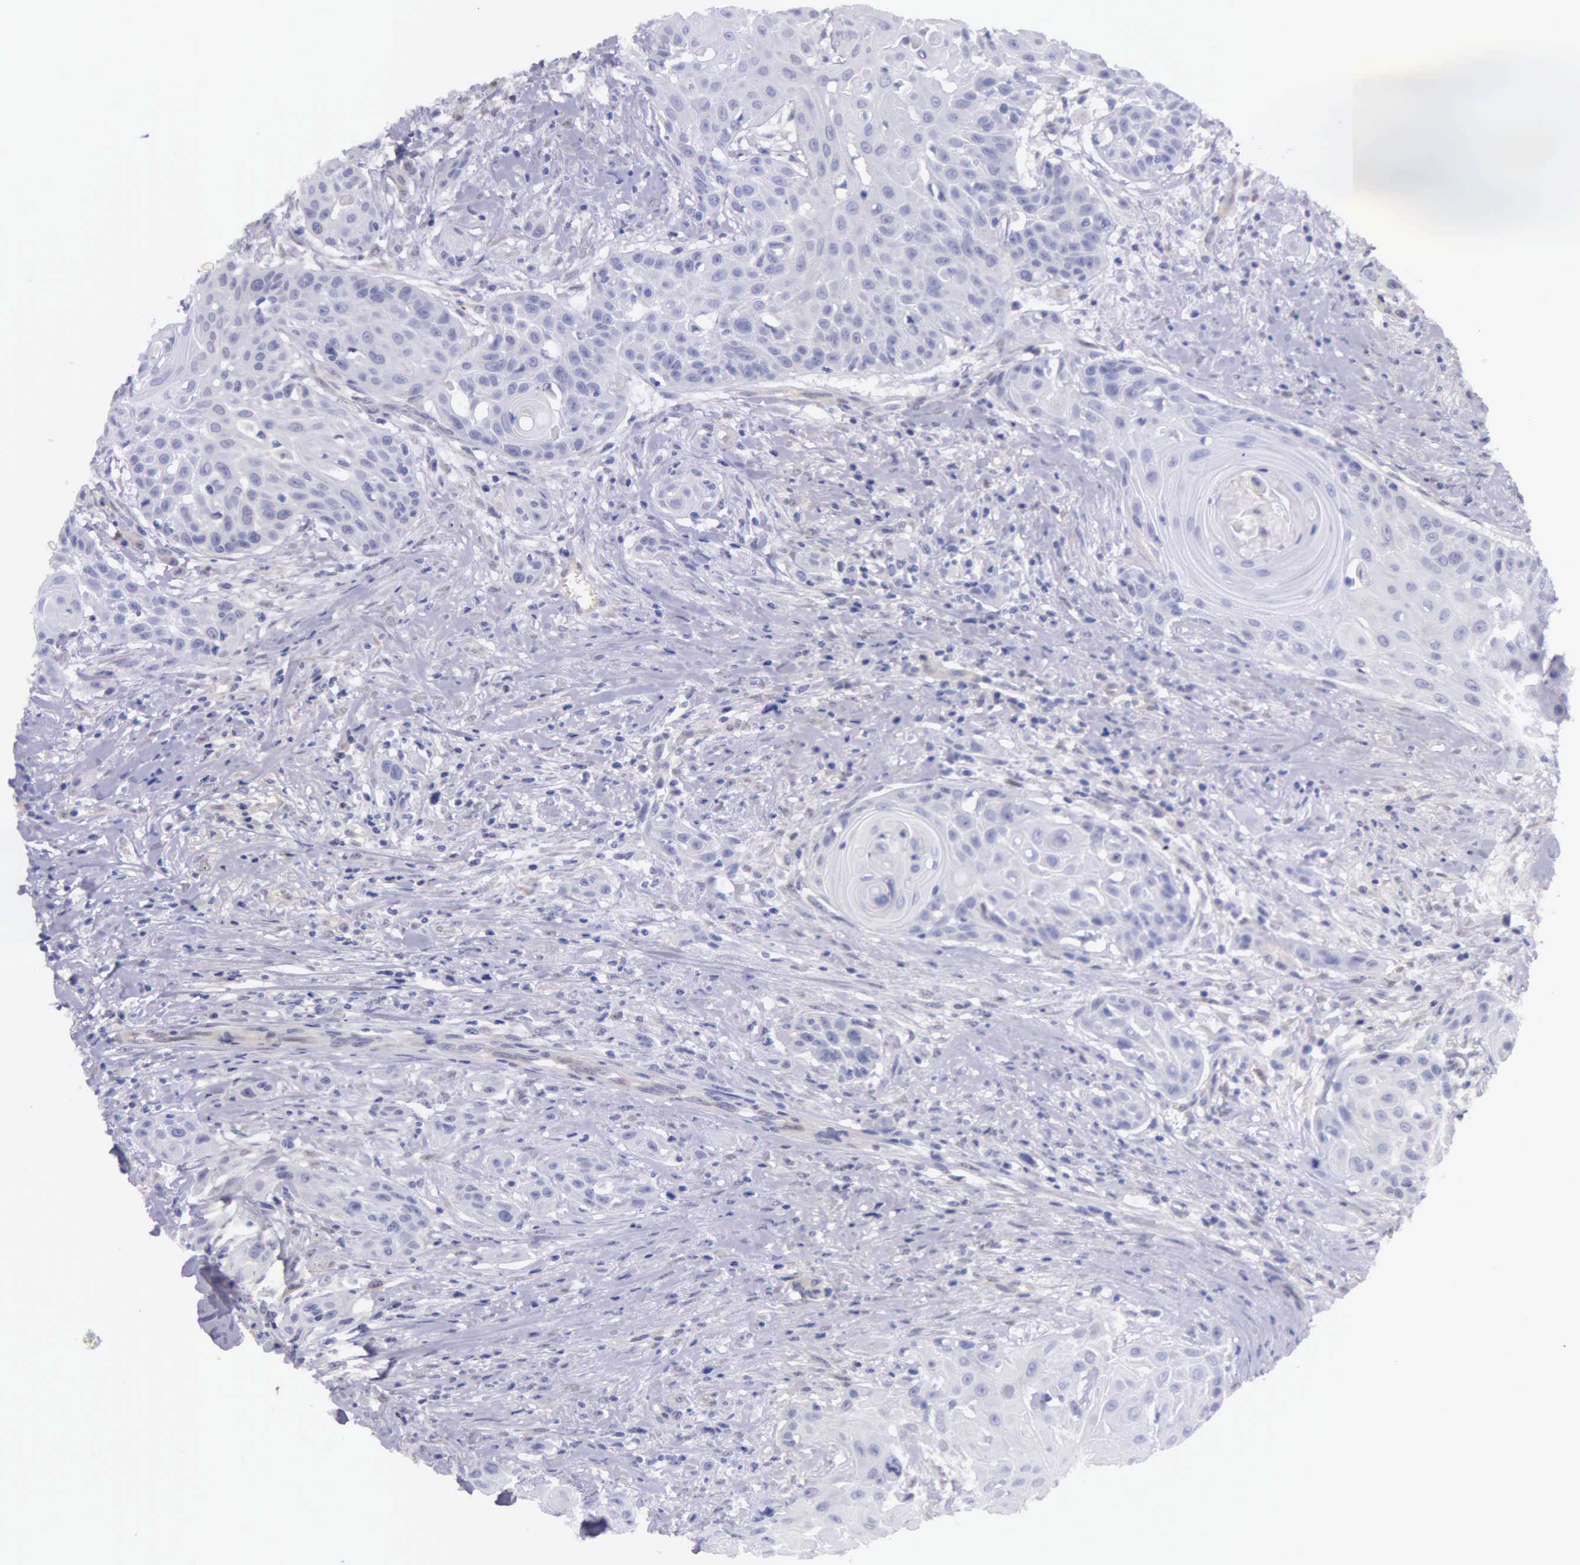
{"staining": {"intensity": "negative", "quantity": "none", "location": "none"}, "tissue": "head and neck cancer", "cell_type": "Tumor cells", "image_type": "cancer", "snomed": [{"axis": "morphology", "description": "Squamous cell carcinoma, NOS"}, {"axis": "morphology", "description": "Squamous cell carcinoma, metastatic, NOS"}, {"axis": "topography", "description": "Lymph node"}, {"axis": "topography", "description": "Salivary gland"}, {"axis": "topography", "description": "Head-Neck"}], "caption": "A photomicrograph of head and neck cancer stained for a protein exhibits no brown staining in tumor cells.", "gene": "GSTT2", "patient": {"sex": "female", "age": 74}}